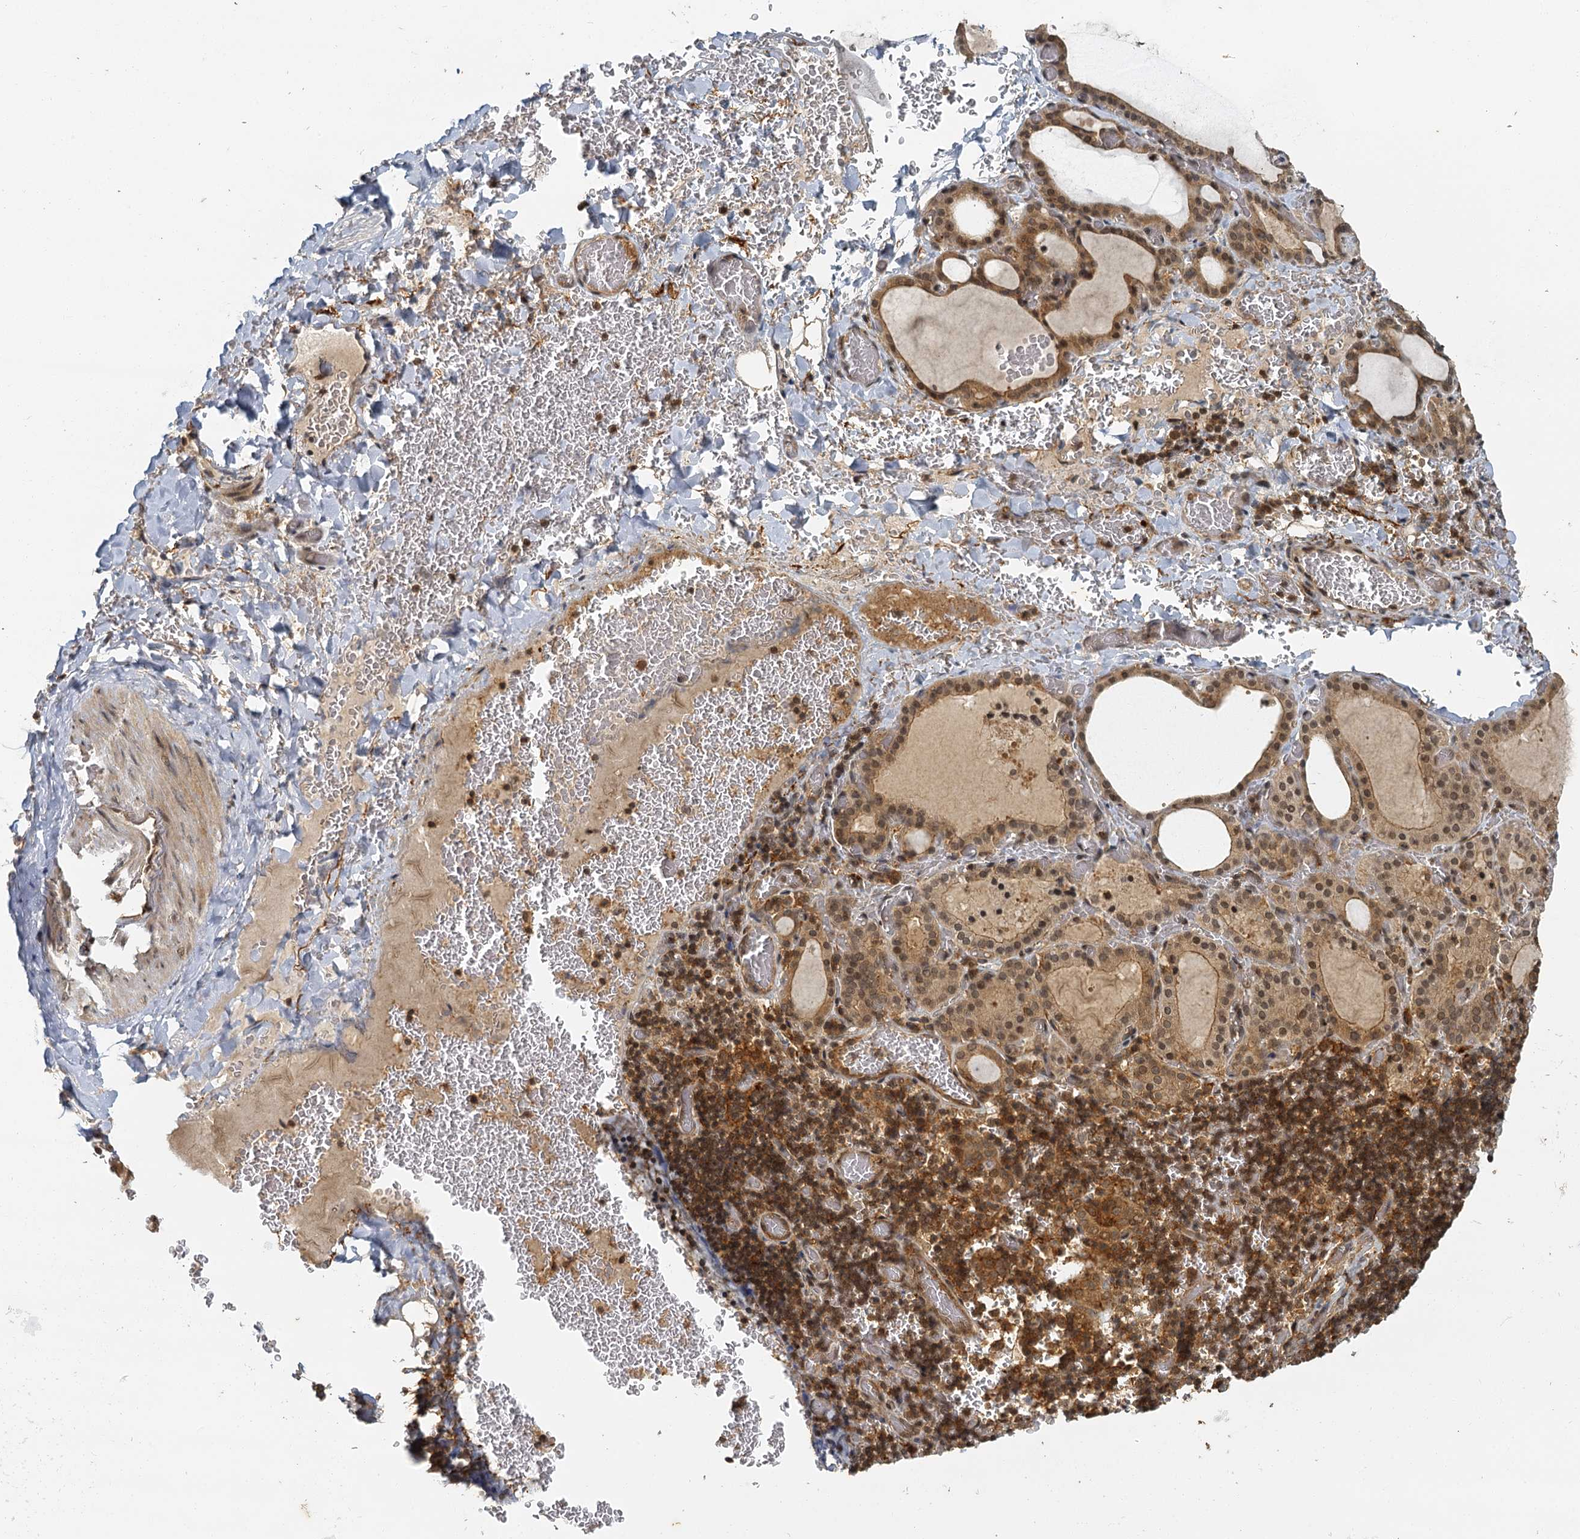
{"staining": {"intensity": "moderate", "quantity": ">75%", "location": "cytoplasmic/membranous,nuclear"}, "tissue": "thyroid gland", "cell_type": "Glandular cells", "image_type": "normal", "snomed": [{"axis": "morphology", "description": "Normal tissue, NOS"}, {"axis": "topography", "description": "Thyroid gland"}], "caption": "Moderate cytoplasmic/membranous,nuclear positivity is appreciated in about >75% of glandular cells in unremarkable thyroid gland.", "gene": "ZNF549", "patient": {"sex": "female", "age": 39}}